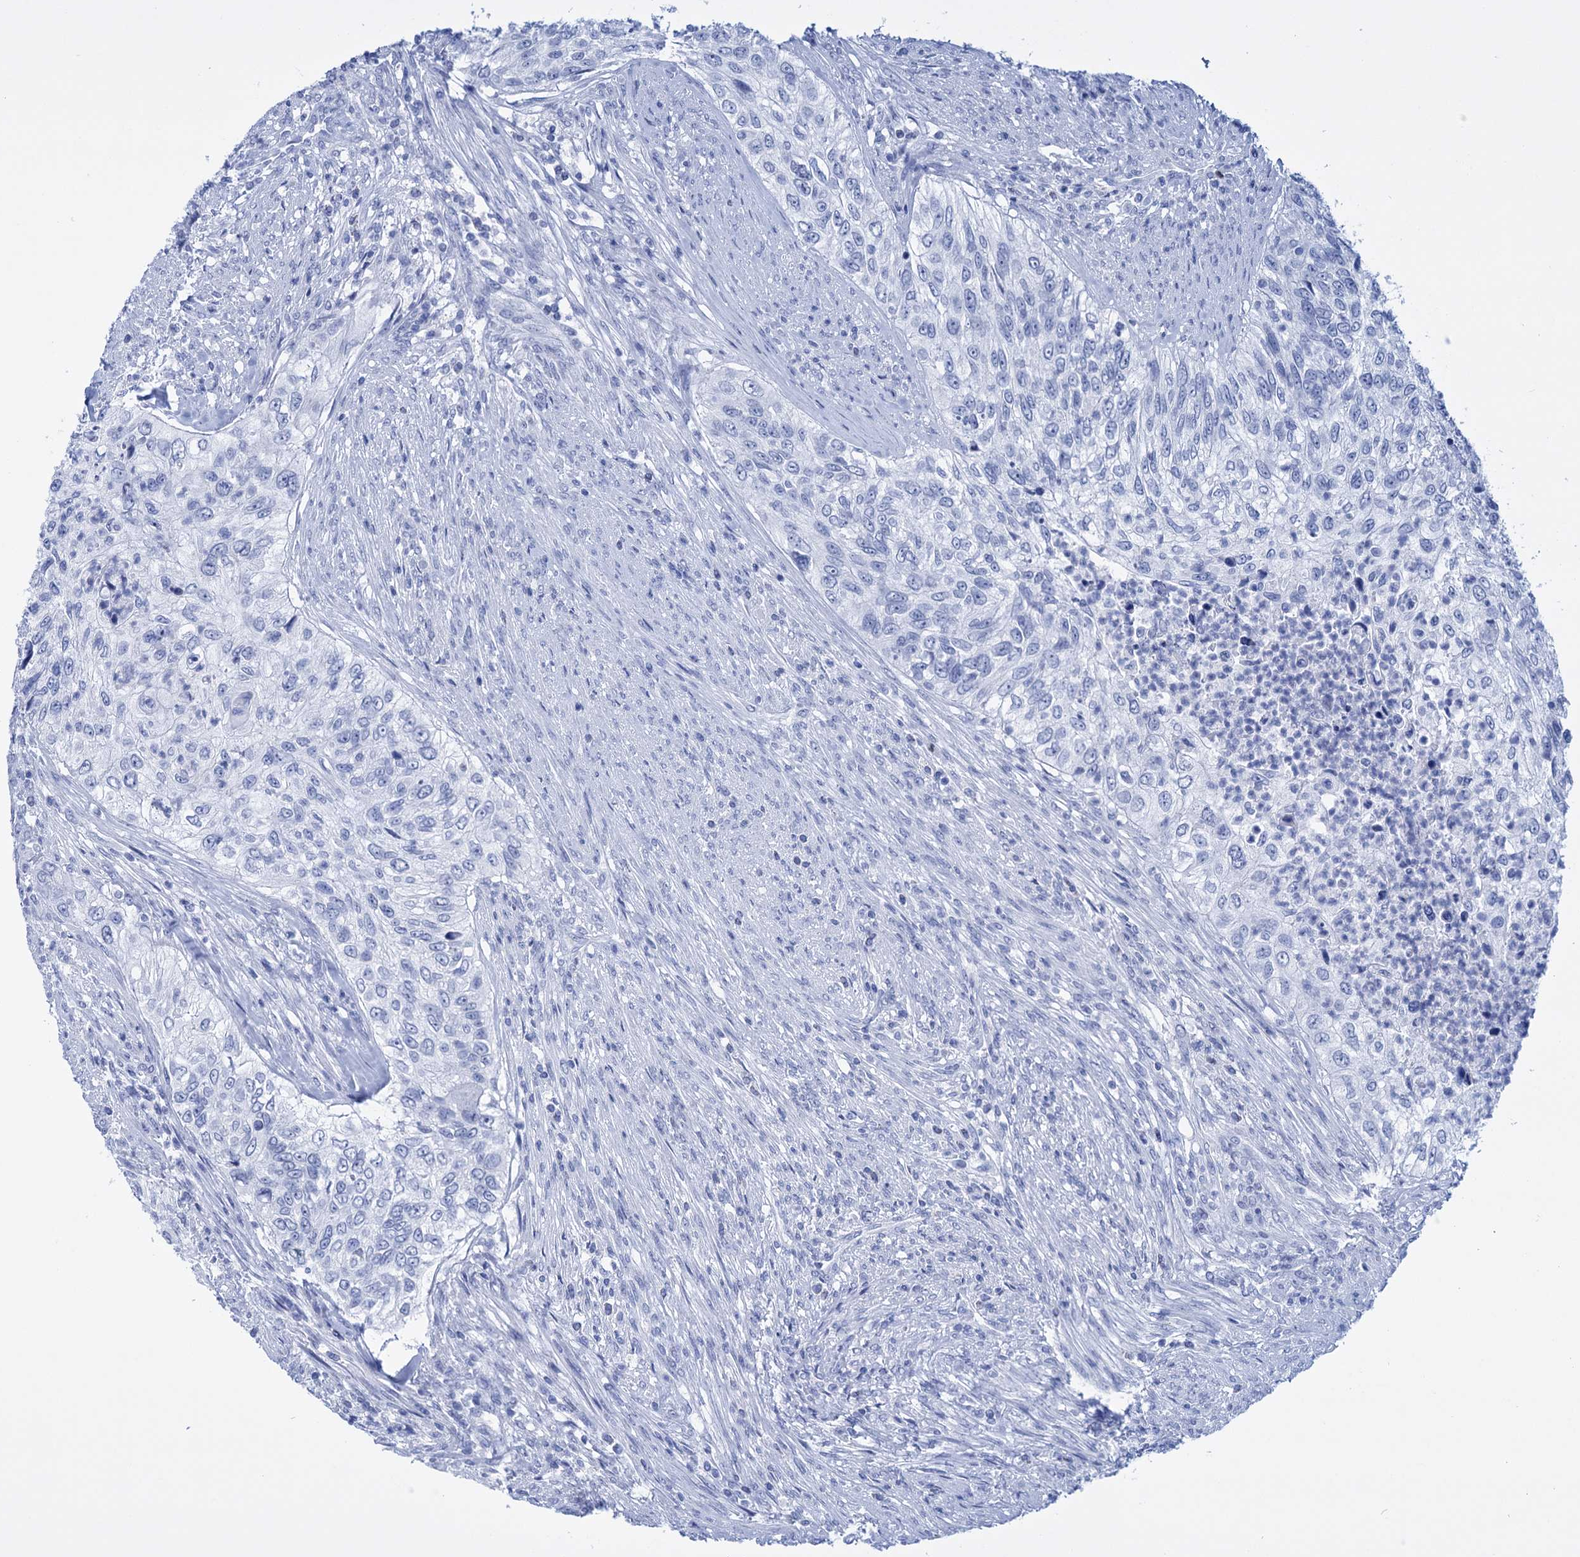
{"staining": {"intensity": "negative", "quantity": "none", "location": "none"}, "tissue": "urothelial cancer", "cell_type": "Tumor cells", "image_type": "cancer", "snomed": [{"axis": "morphology", "description": "Urothelial carcinoma, High grade"}, {"axis": "topography", "description": "Urinary bladder"}], "caption": "This is an immunohistochemistry (IHC) photomicrograph of urothelial cancer. There is no positivity in tumor cells.", "gene": "FBXW12", "patient": {"sex": "female", "age": 60}}